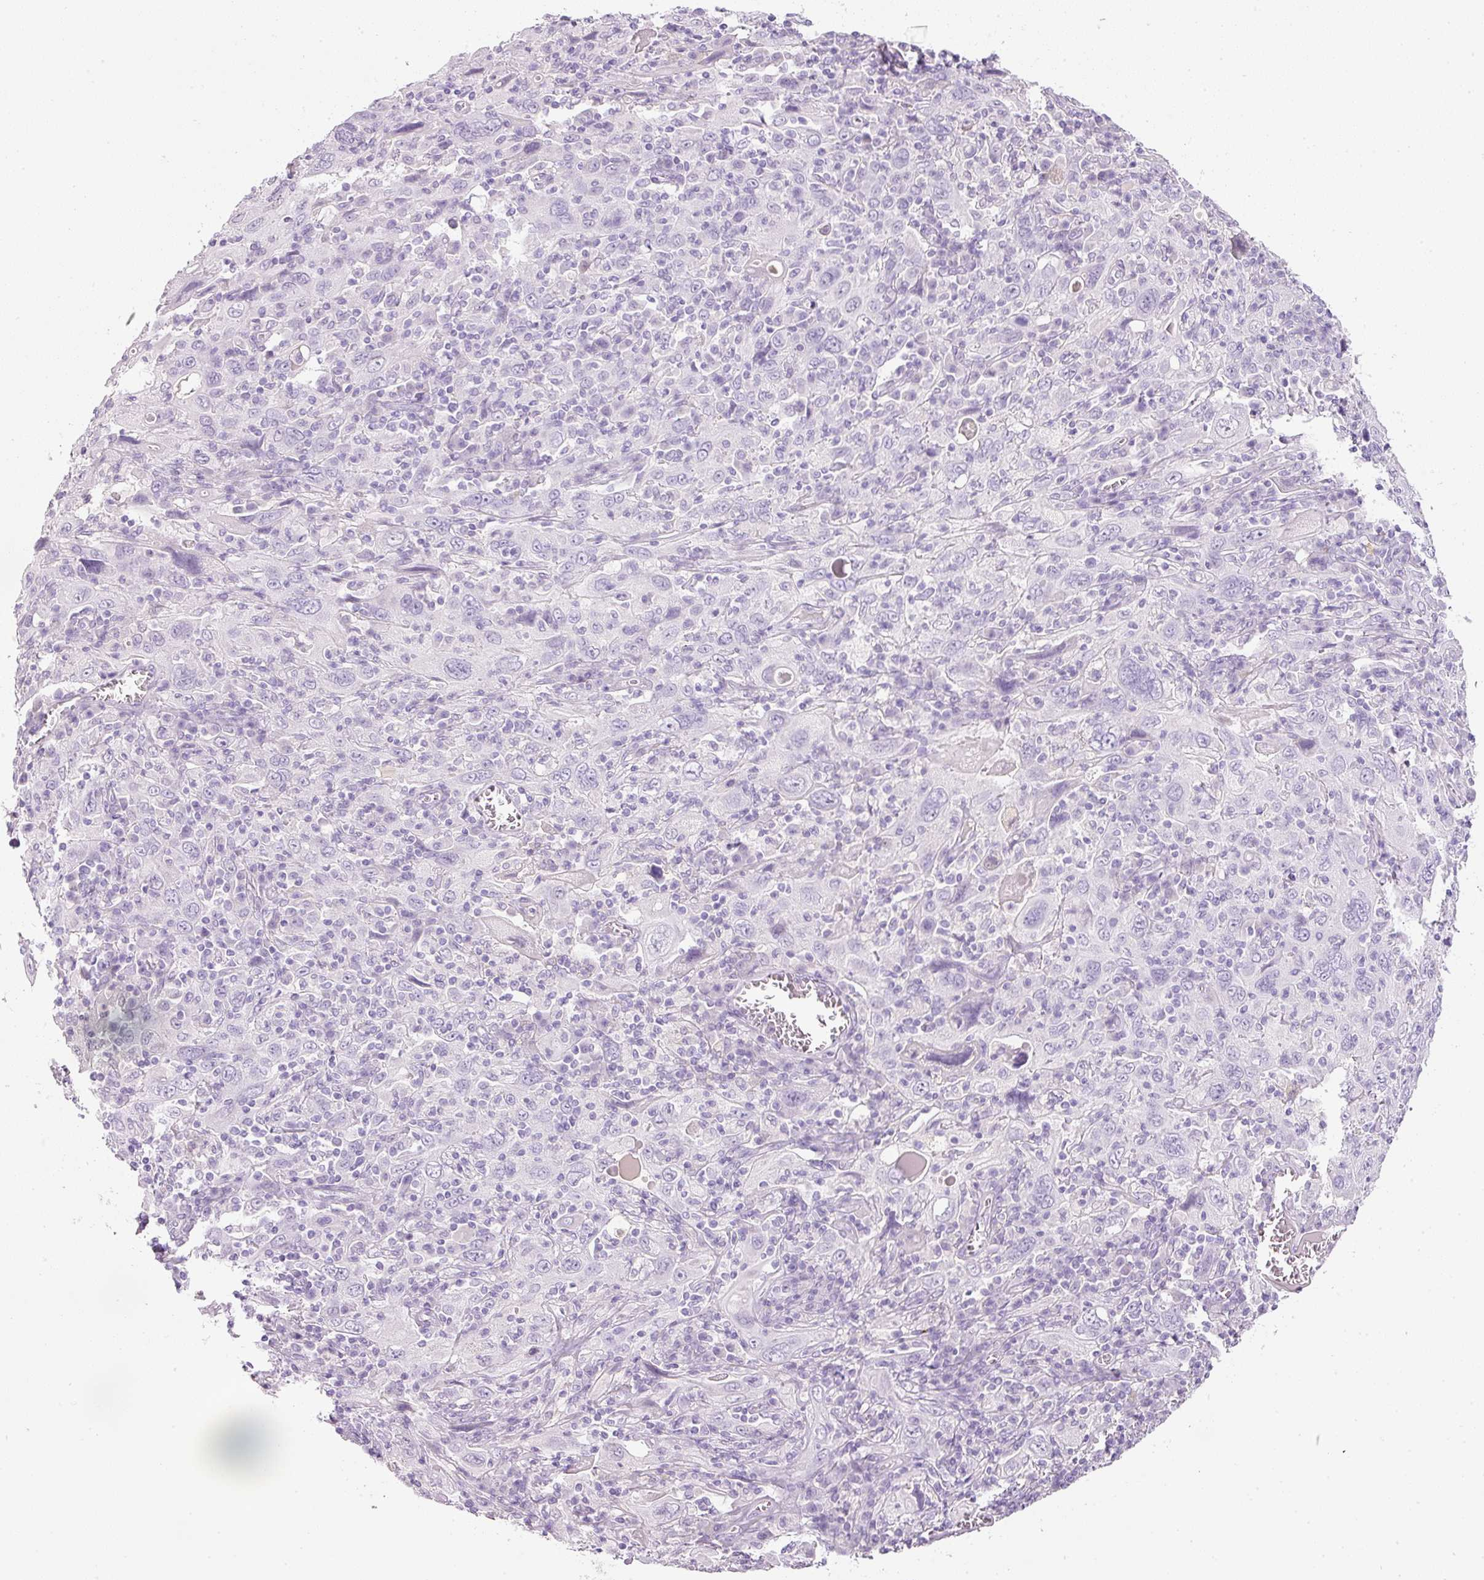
{"staining": {"intensity": "negative", "quantity": "none", "location": "none"}, "tissue": "cervical cancer", "cell_type": "Tumor cells", "image_type": "cancer", "snomed": [{"axis": "morphology", "description": "Squamous cell carcinoma, NOS"}, {"axis": "topography", "description": "Cervix"}], "caption": "A high-resolution histopathology image shows immunohistochemistry (IHC) staining of cervical cancer (squamous cell carcinoma), which demonstrates no significant expression in tumor cells.", "gene": "DNM1", "patient": {"sex": "female", "age": 46}}